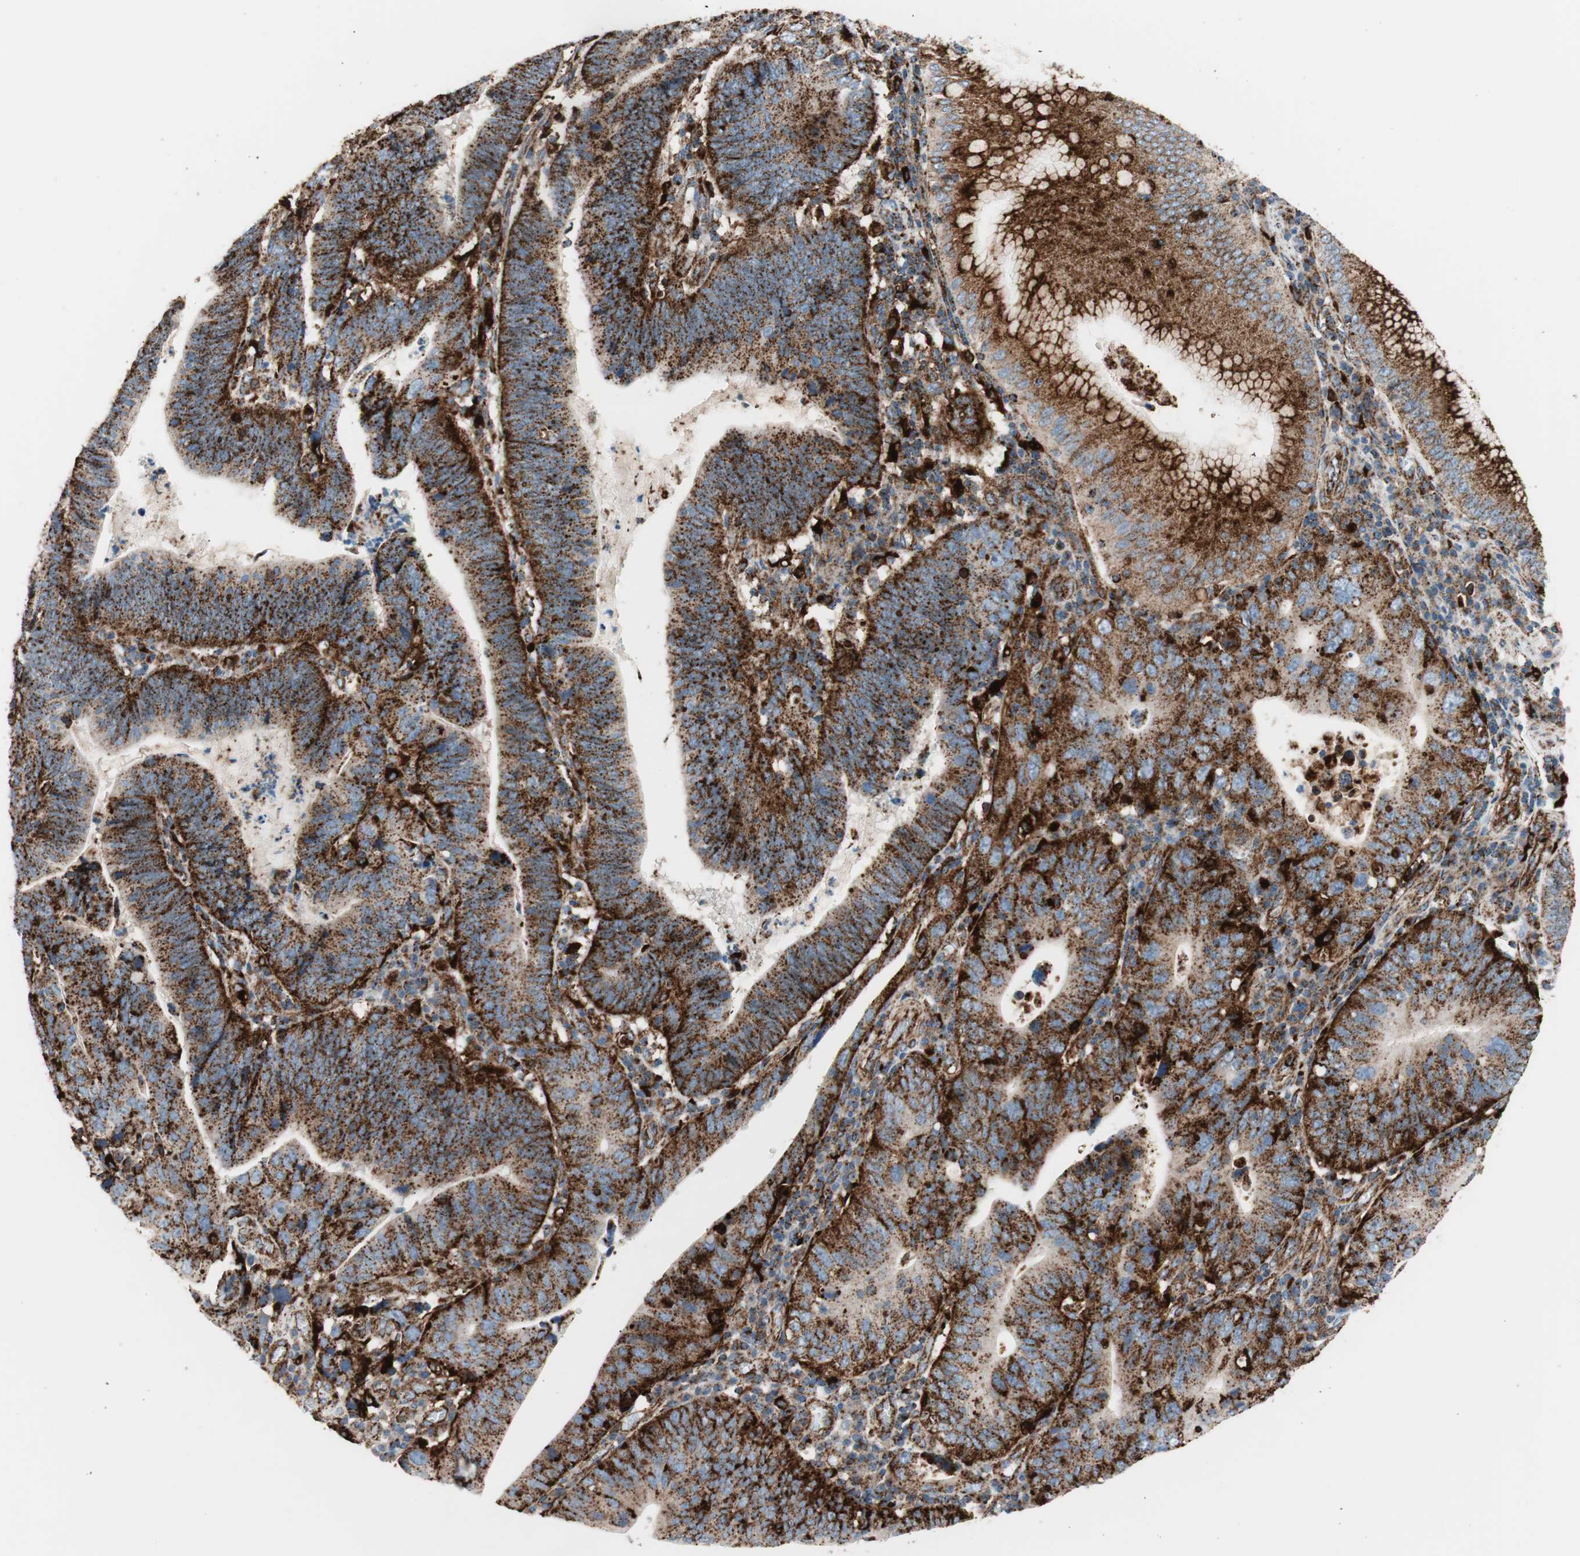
{"staining": {"intensity": "strong", "quantity": ">75%", "location": "cytoplasmic/membranous"}, "tissue": "stomach cancer", "cell_type": "Tumor cells", "image_type": "cancer", "snomed": [{"axis": "morphology", "description": "Adenocarcinoma, NOS"}, {"axis": "topography", "description": "Stomach"}], "caption": "Stomach adenocarcinoma stained for a protein (brown) reveals strong cytoplasmic/membranous positive positivity in approximately >75% of tumor cells.", "gene": "LAMP1", "patient": {"sex": "male", "age": 59}}